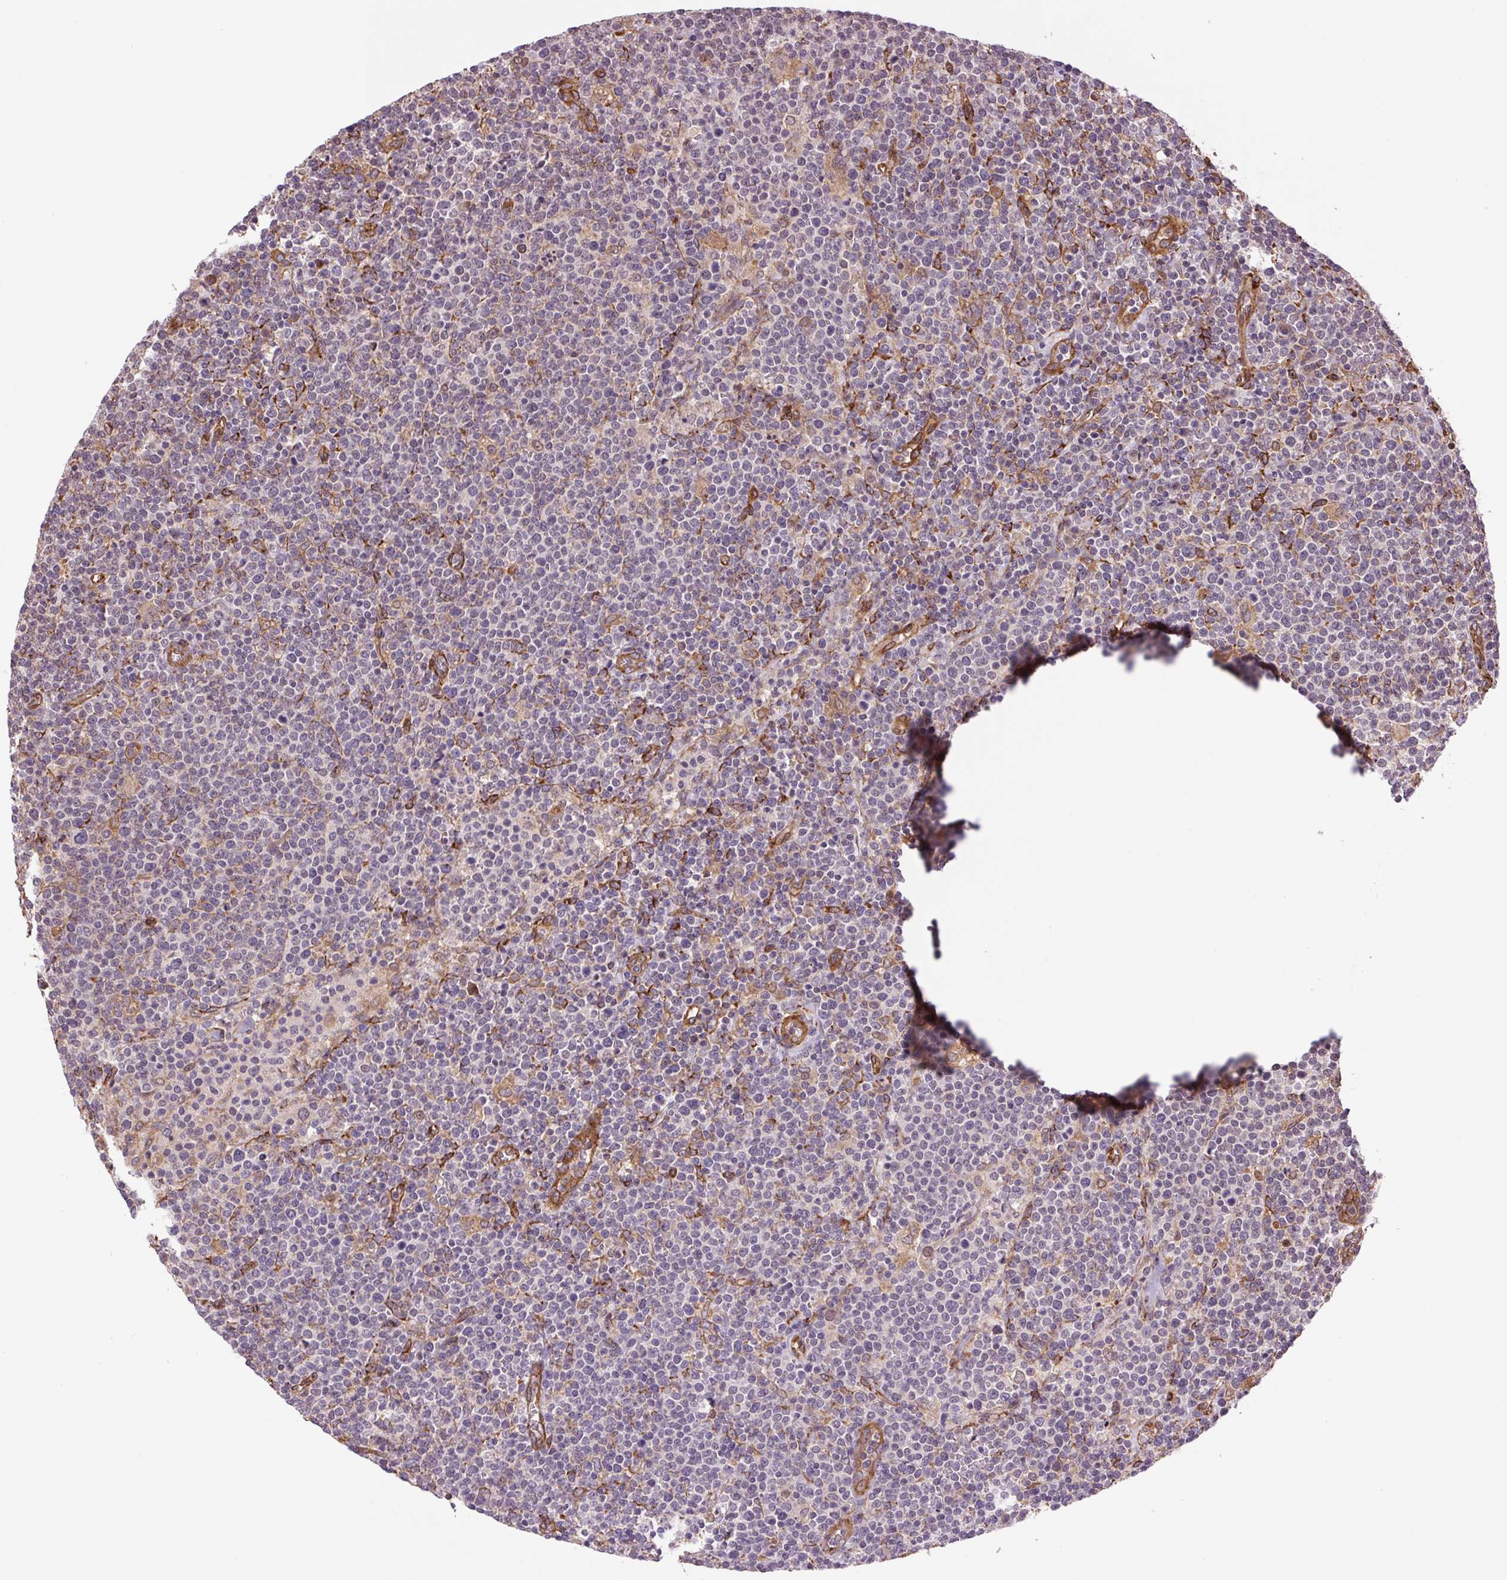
{"staining": {"intensity": "negative", "quantity": "none", "location": "none"}, "tissue": "lymphoma", "cell_type": "Tumor cells", "image_type": "cancer", "snomed": [{"axis": "morphology", "description": "Malignant lymphoma, non-Hodgkin's type, High grade"}, {"axis": "topography", "description": "Lymph node"}], "caption": "The micrograph displays no significant expression in tumor cells of malignant lymphoma, non-Hodgkin's type (high-grade). (Stains: DAB (3,3'-diaminobenzidine) immunohistochemistry (IHC) with hematoxylin counter stain, Microscopy: brightfield microscopy at high magnification).", "gene": "SEPTIN10", "patient": {"sex": "male", "age": 61}}